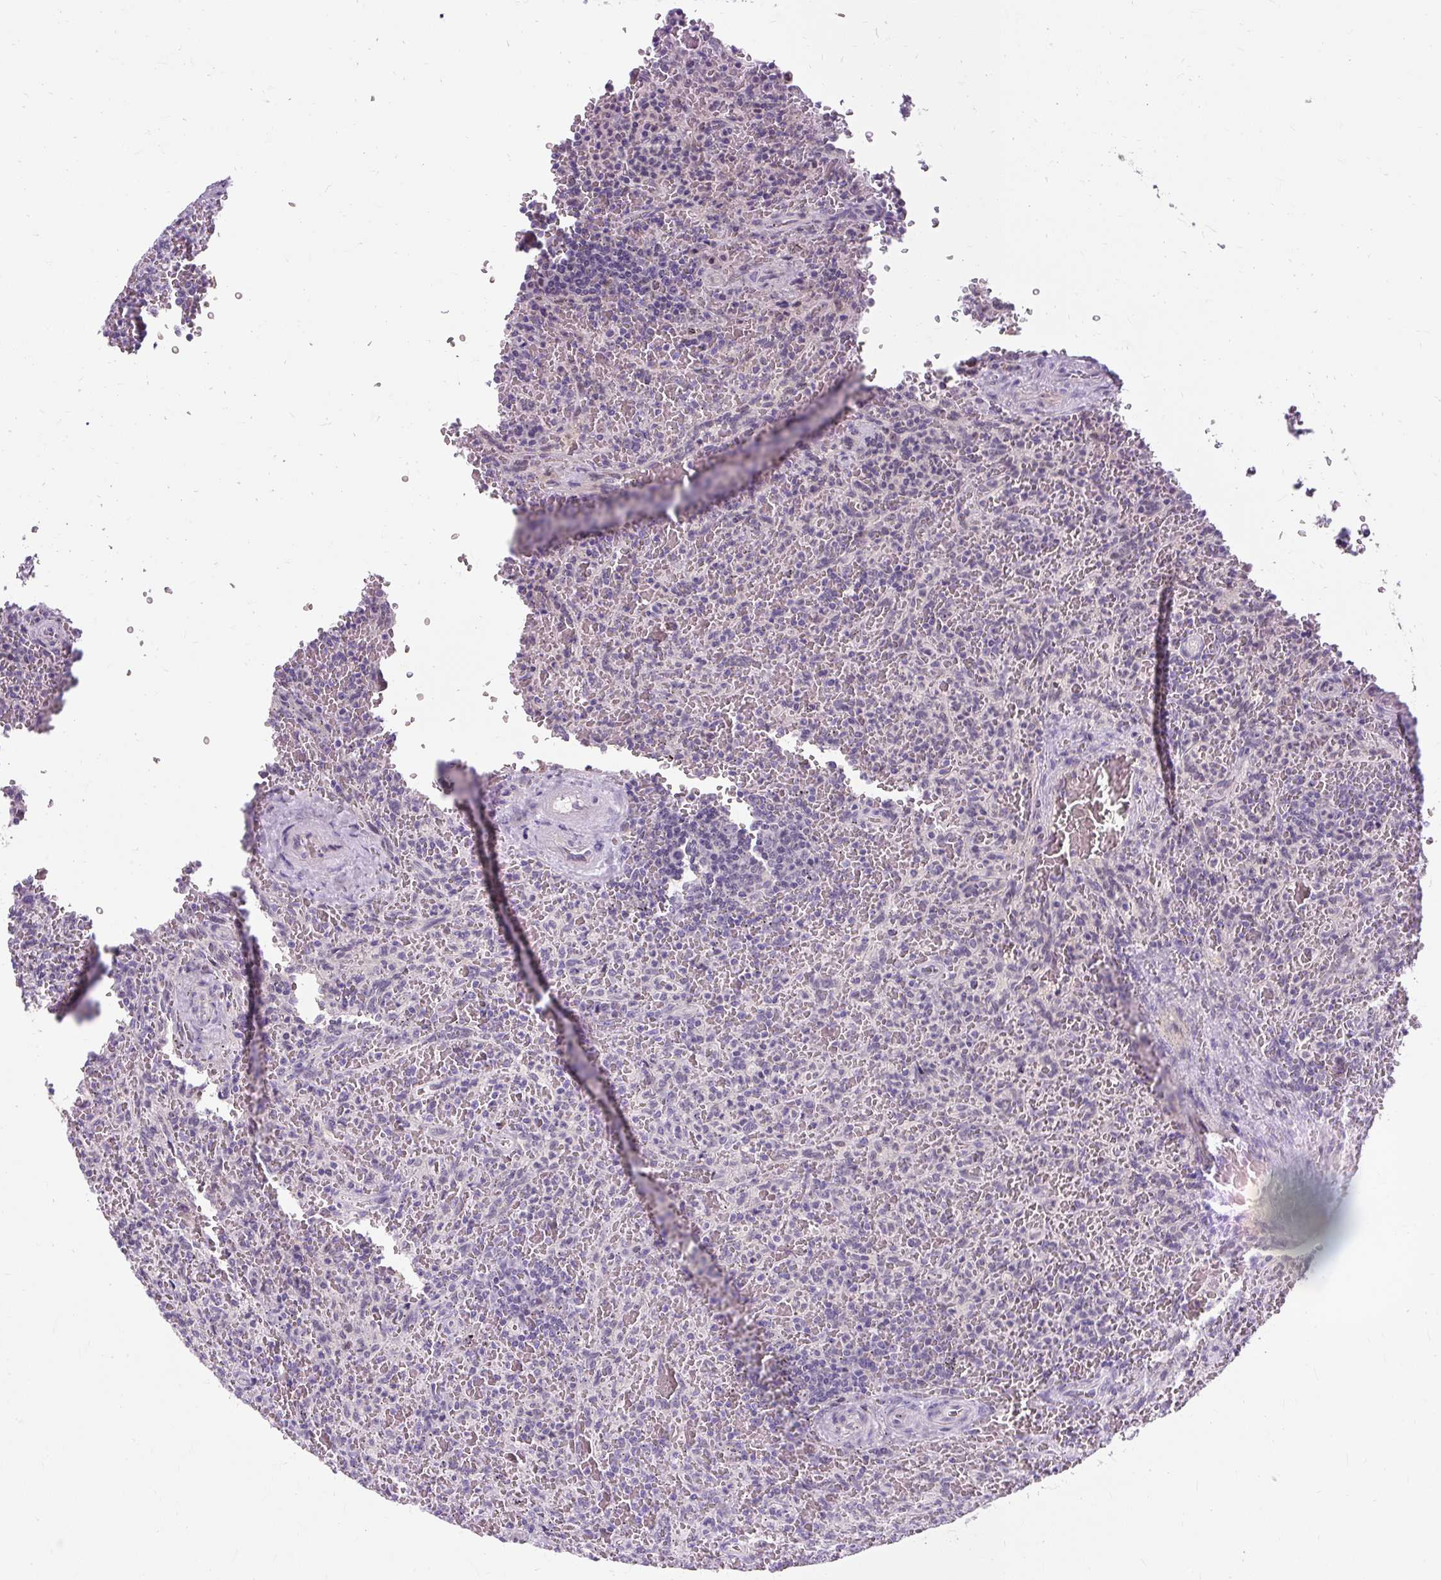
{"staining": {"intensity": "negative", "quantity": "none", "location": "none"}, "tissue": "lymphoma", "cell_type": "Tumor cells", "image_type": "cancer", "snomed": [{"axis": "morphology", "description": "Malignant lymphoma, non-Hodgkin's type, Low grade"}, {"axis": "topography", "description": "Spleen"}], "caption": "A histopathology image of human lymphoma is negative for staining in tumor cells. (DAB (3,3'-diaminobenzidine) IHC, high magnification).", "gene": "RYBP", "patient": {"sex": "female", "age": 64}}